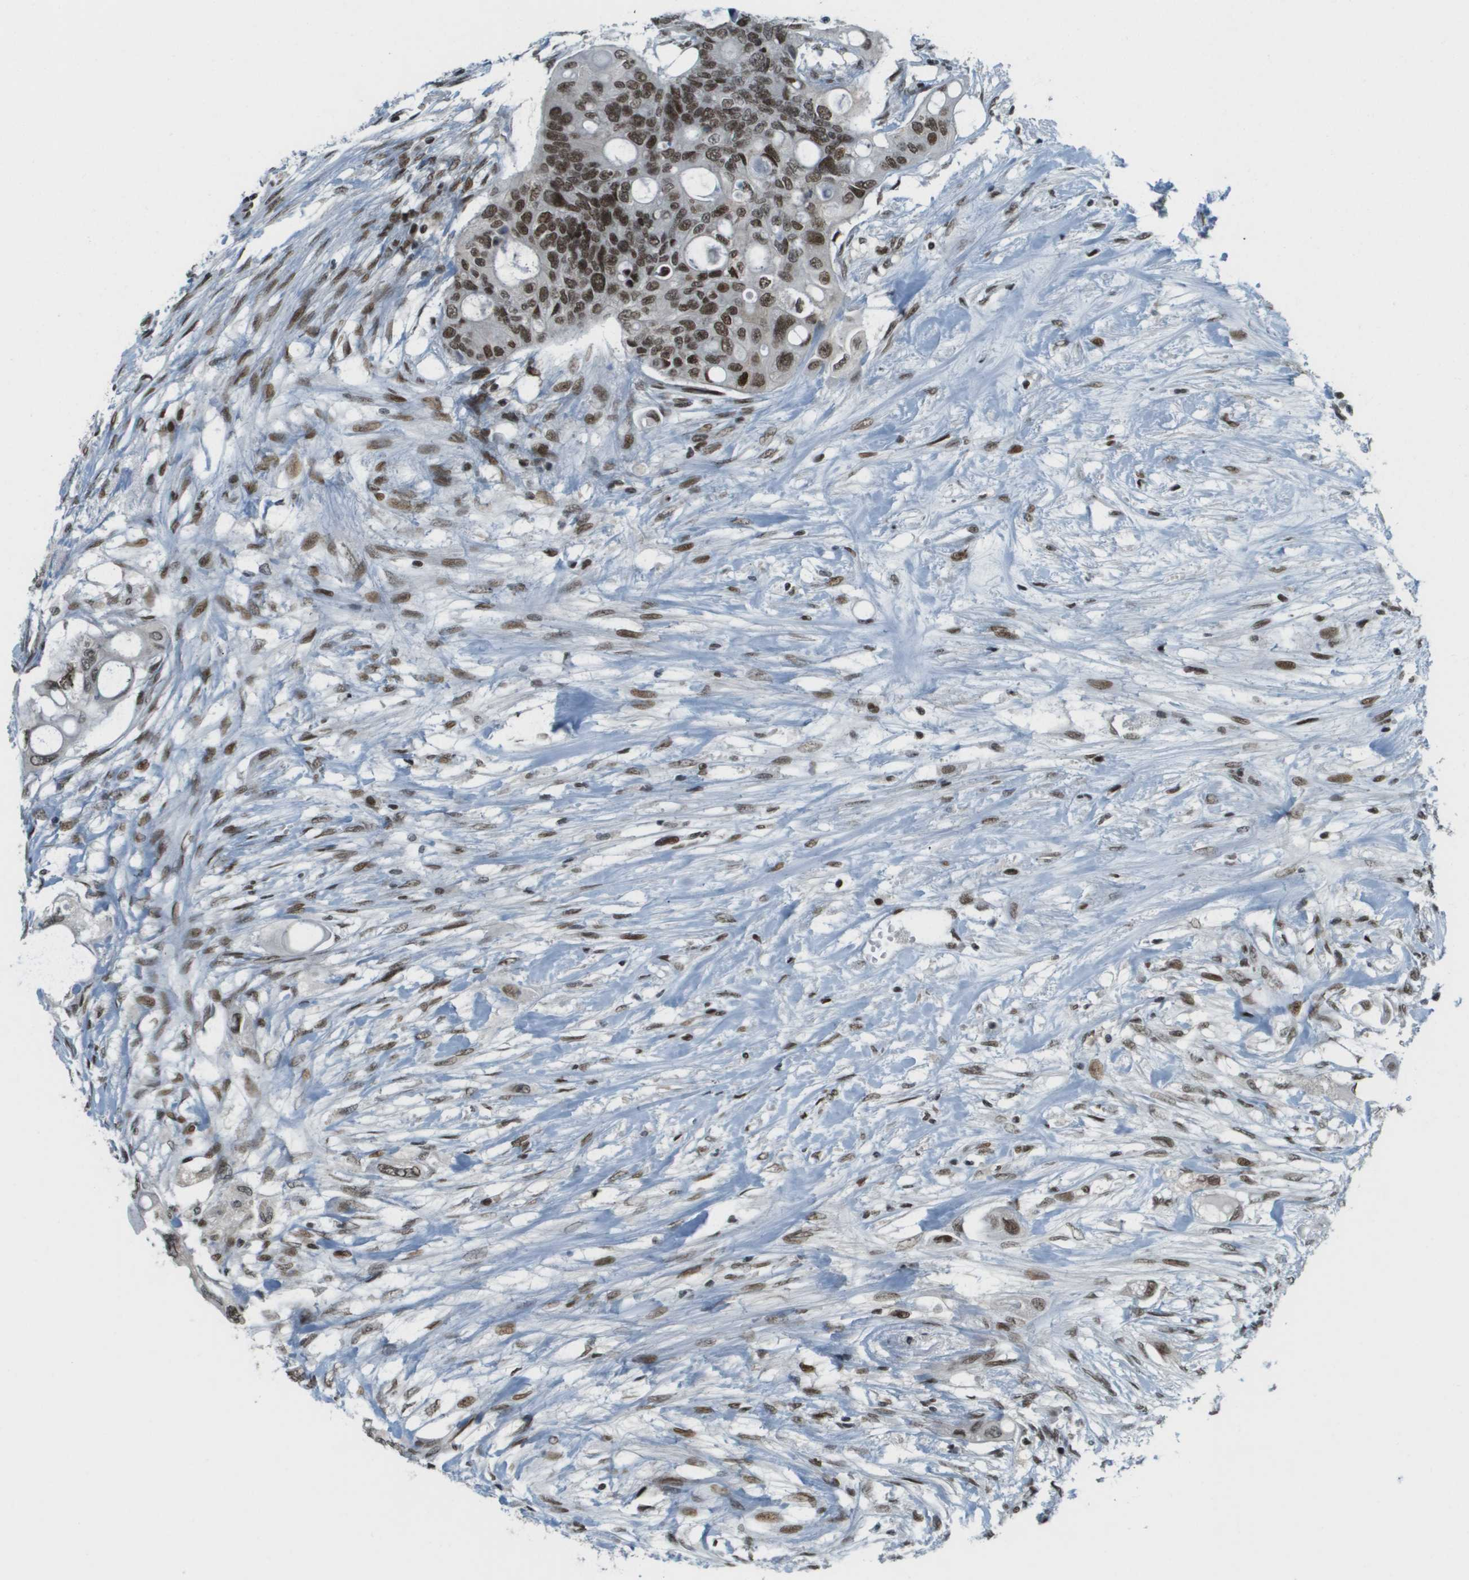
{"staining": {"intensity": "moderate", "quantity": ">75%", "location": "nuclear"}, "tissue": "colorectal cancer", "cell_type": "Tumor cells", "image_type": "cancer", "snomed": [{"axis": "morphology", "description": "Adenocarcinoma, NOS"}, {"axis": "topography", "description": "Colon"}], "caption": "Human colorectal cancer stained with a protein marker reveals moderate staining in tumor cells.", "gene": "IRF7", "patient": {"sex": "female", "age": 57}}